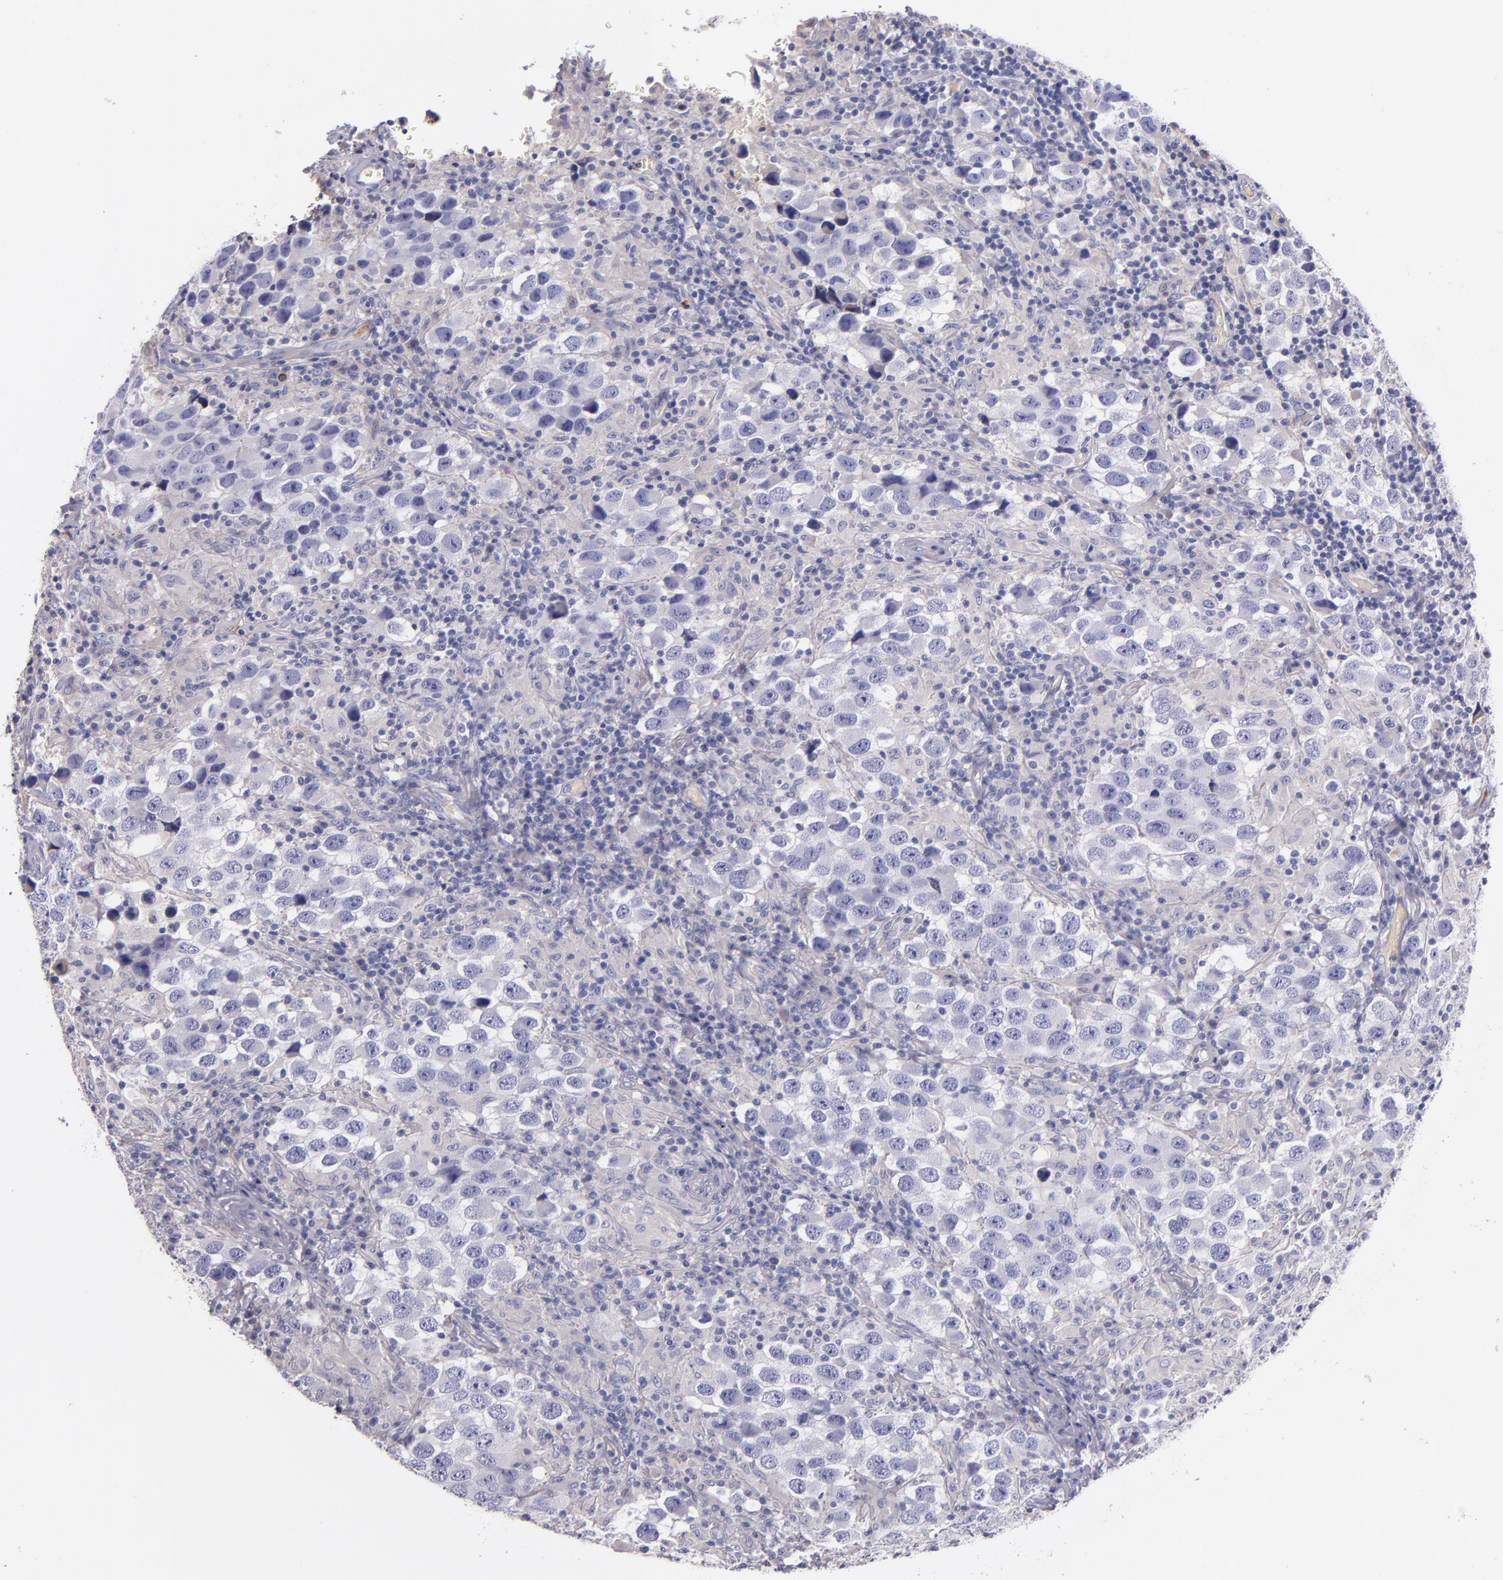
{"staining": {"intensity": "negative", "quantity": "none", "location": "none"}, "tissue": "testis cancer", "cell_type": "Tumor cells", "image_type": "cancer", "snomed": [{"axis": "morphology", "description": "Carcinoma, Embryonal, NOS"}, {"axis": "topography", "description": "Testis"}], "caption": "Immunohistochemistry (IHC) histopathology image of human embryonal carcinoma (testis) stained for a protein (brown), which exhibits no positivity in tumor cells.", "gene": "KNG1", "patient": {"sex": "male", "age": 21}}